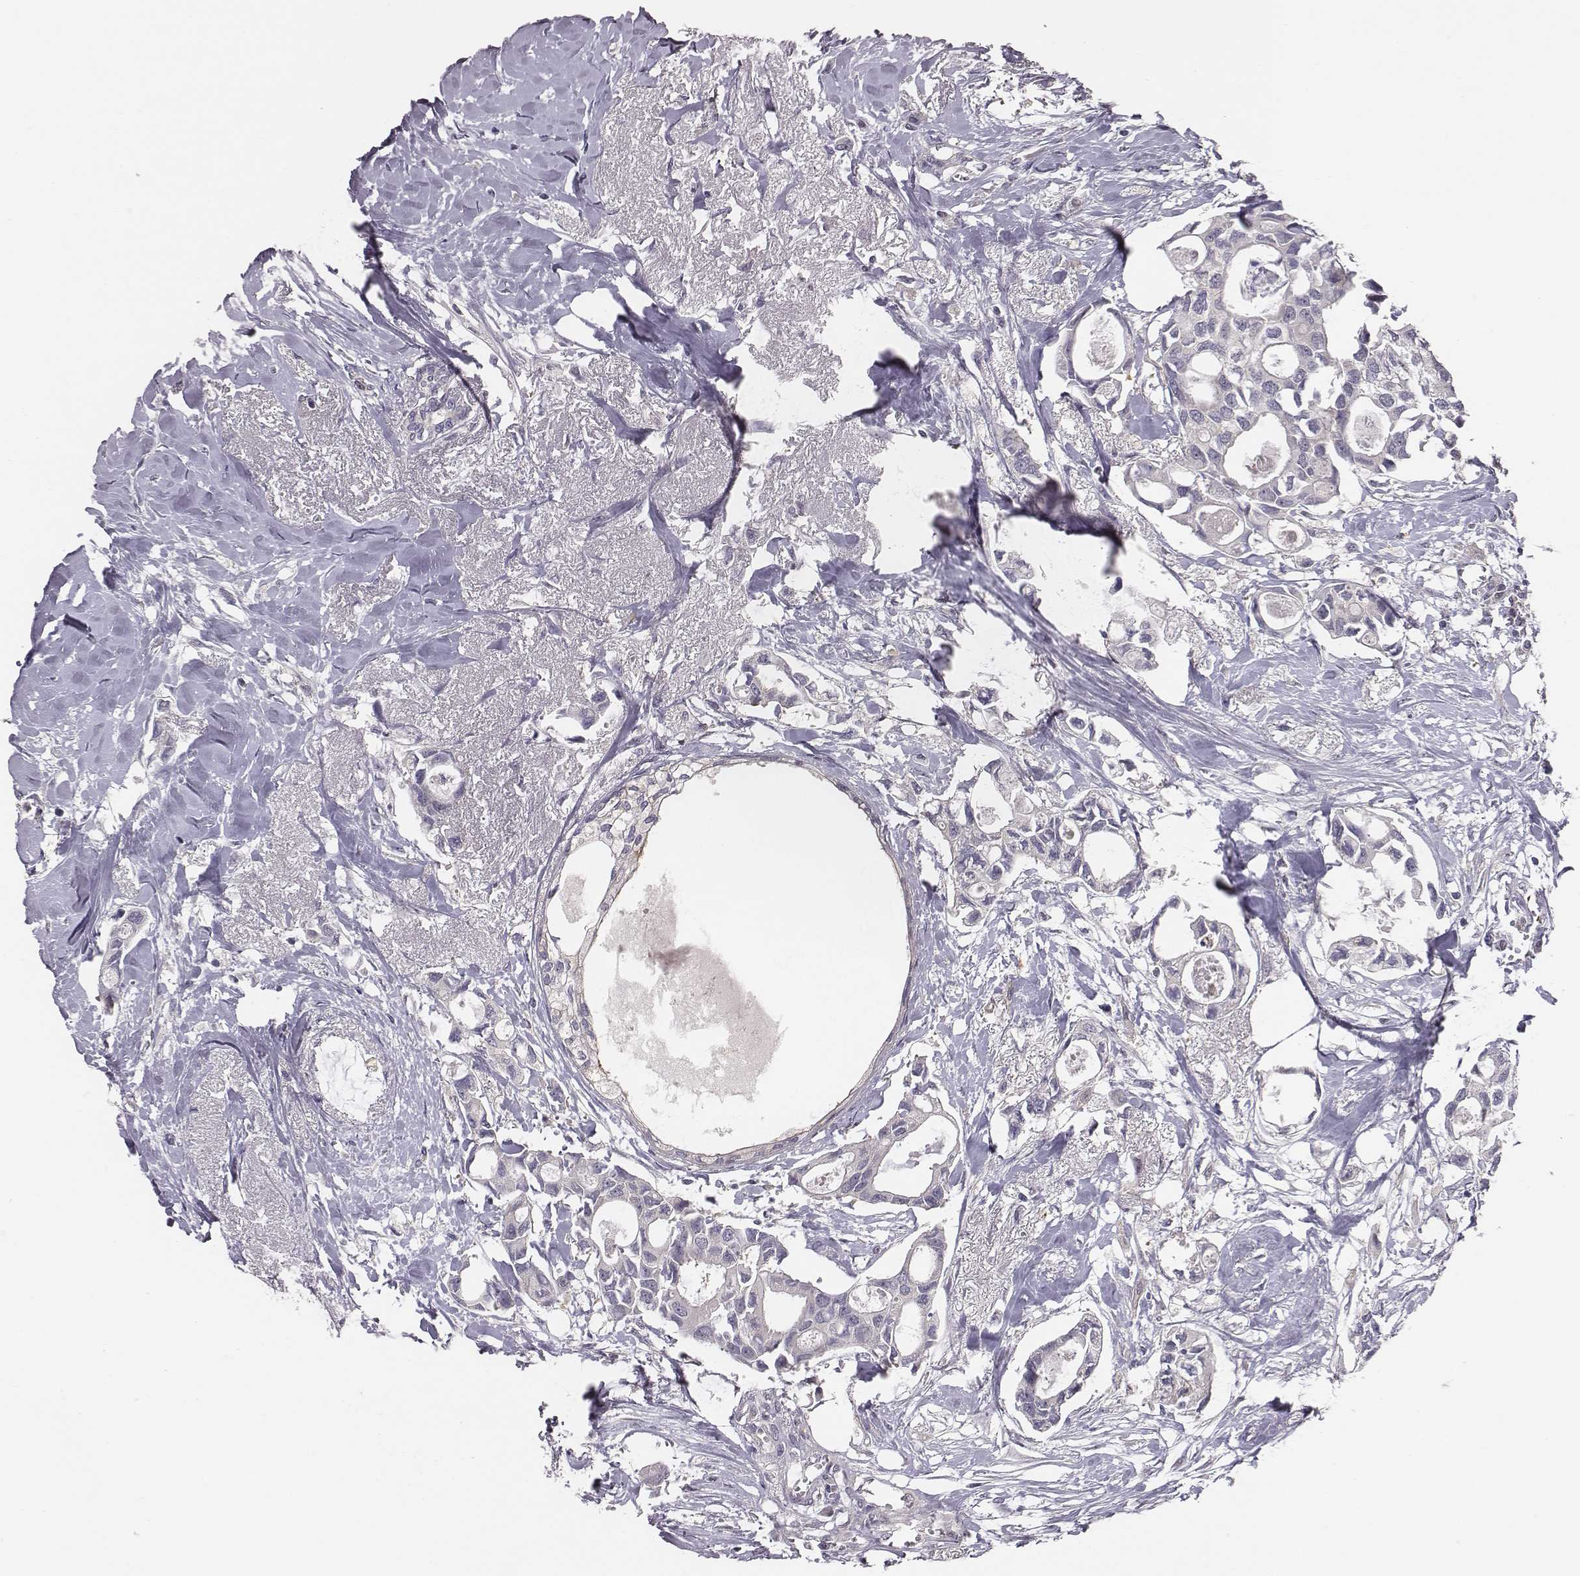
{"staining": {"intensity": "negative", "quantity": "none", "location": "none"}, "tissue": "breast cancer", "cell_type": "Tumor cells", "image_type": "cancer", "snomed": [{"axis": "morphology", "description": "Duct carcinoma"}, {"axis": "topography", "description": "Breast"}], "caption": "Tumor cells show no significant expression in invasive ductal carcinoma (breast).", "gene": "SMURF2", "patient": {"sex": "female", "age": 83}}